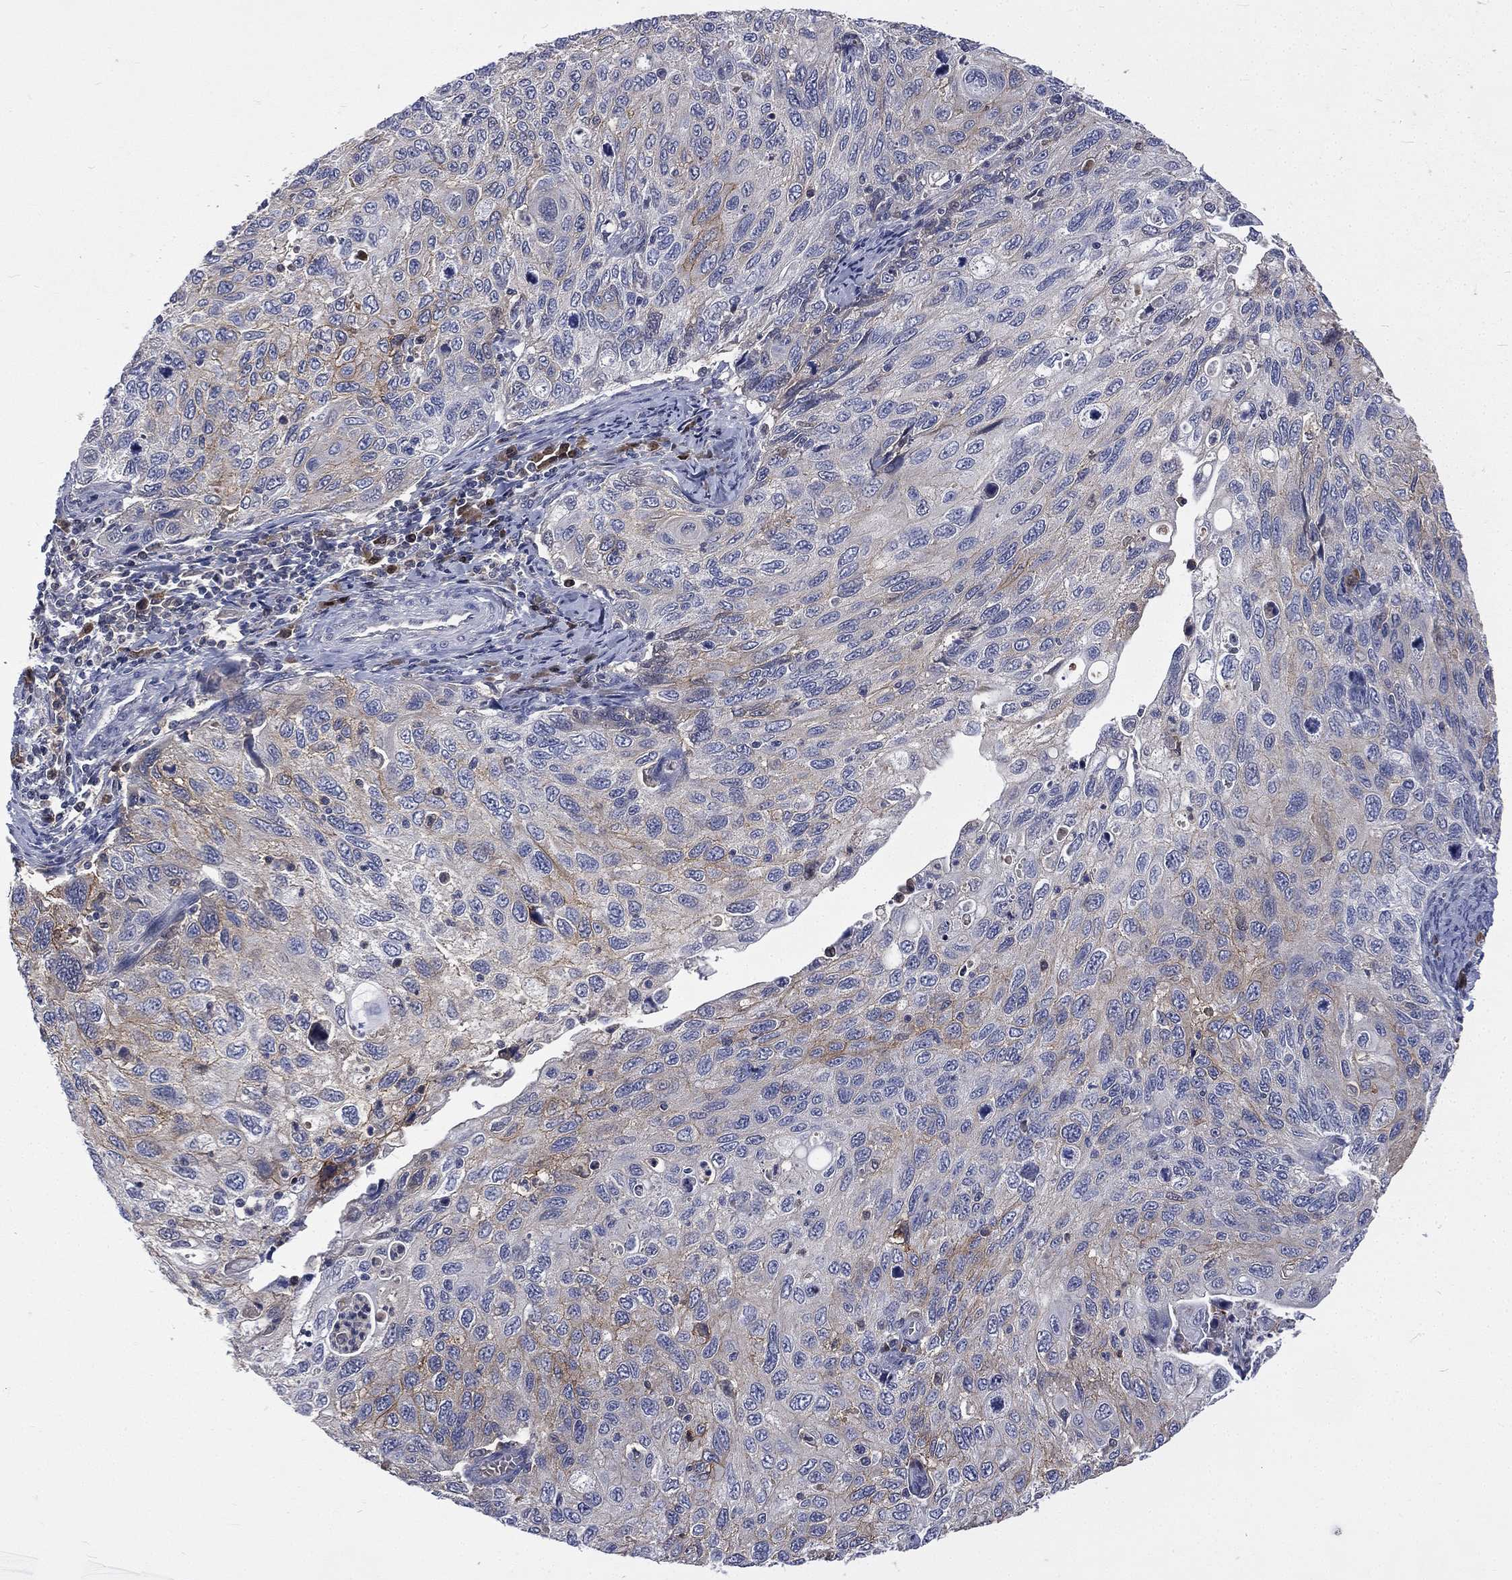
{"staining": {"intensity": "moderate", "quantity": "<25%", "location": "cytoplasmic/membranous"}, "tissue": "cervical cancer", "cell_type": "Tumor cells", "image_type": "cancer", "snomed": [{"axis": "morphology", "description": "Squamous cell carcinoma, NOS"}, {"axis": "topography", "description": "Cervix"}], "caption": "Immunohistochemistry image of cervical cancer stained for a protein (brown), which exhibits low levels of moderate cytoplasmic/membranous expression in approximately <25% of tumor cells.", "gene": "CA12", "patient": {"sex": "female", "age": 70}}